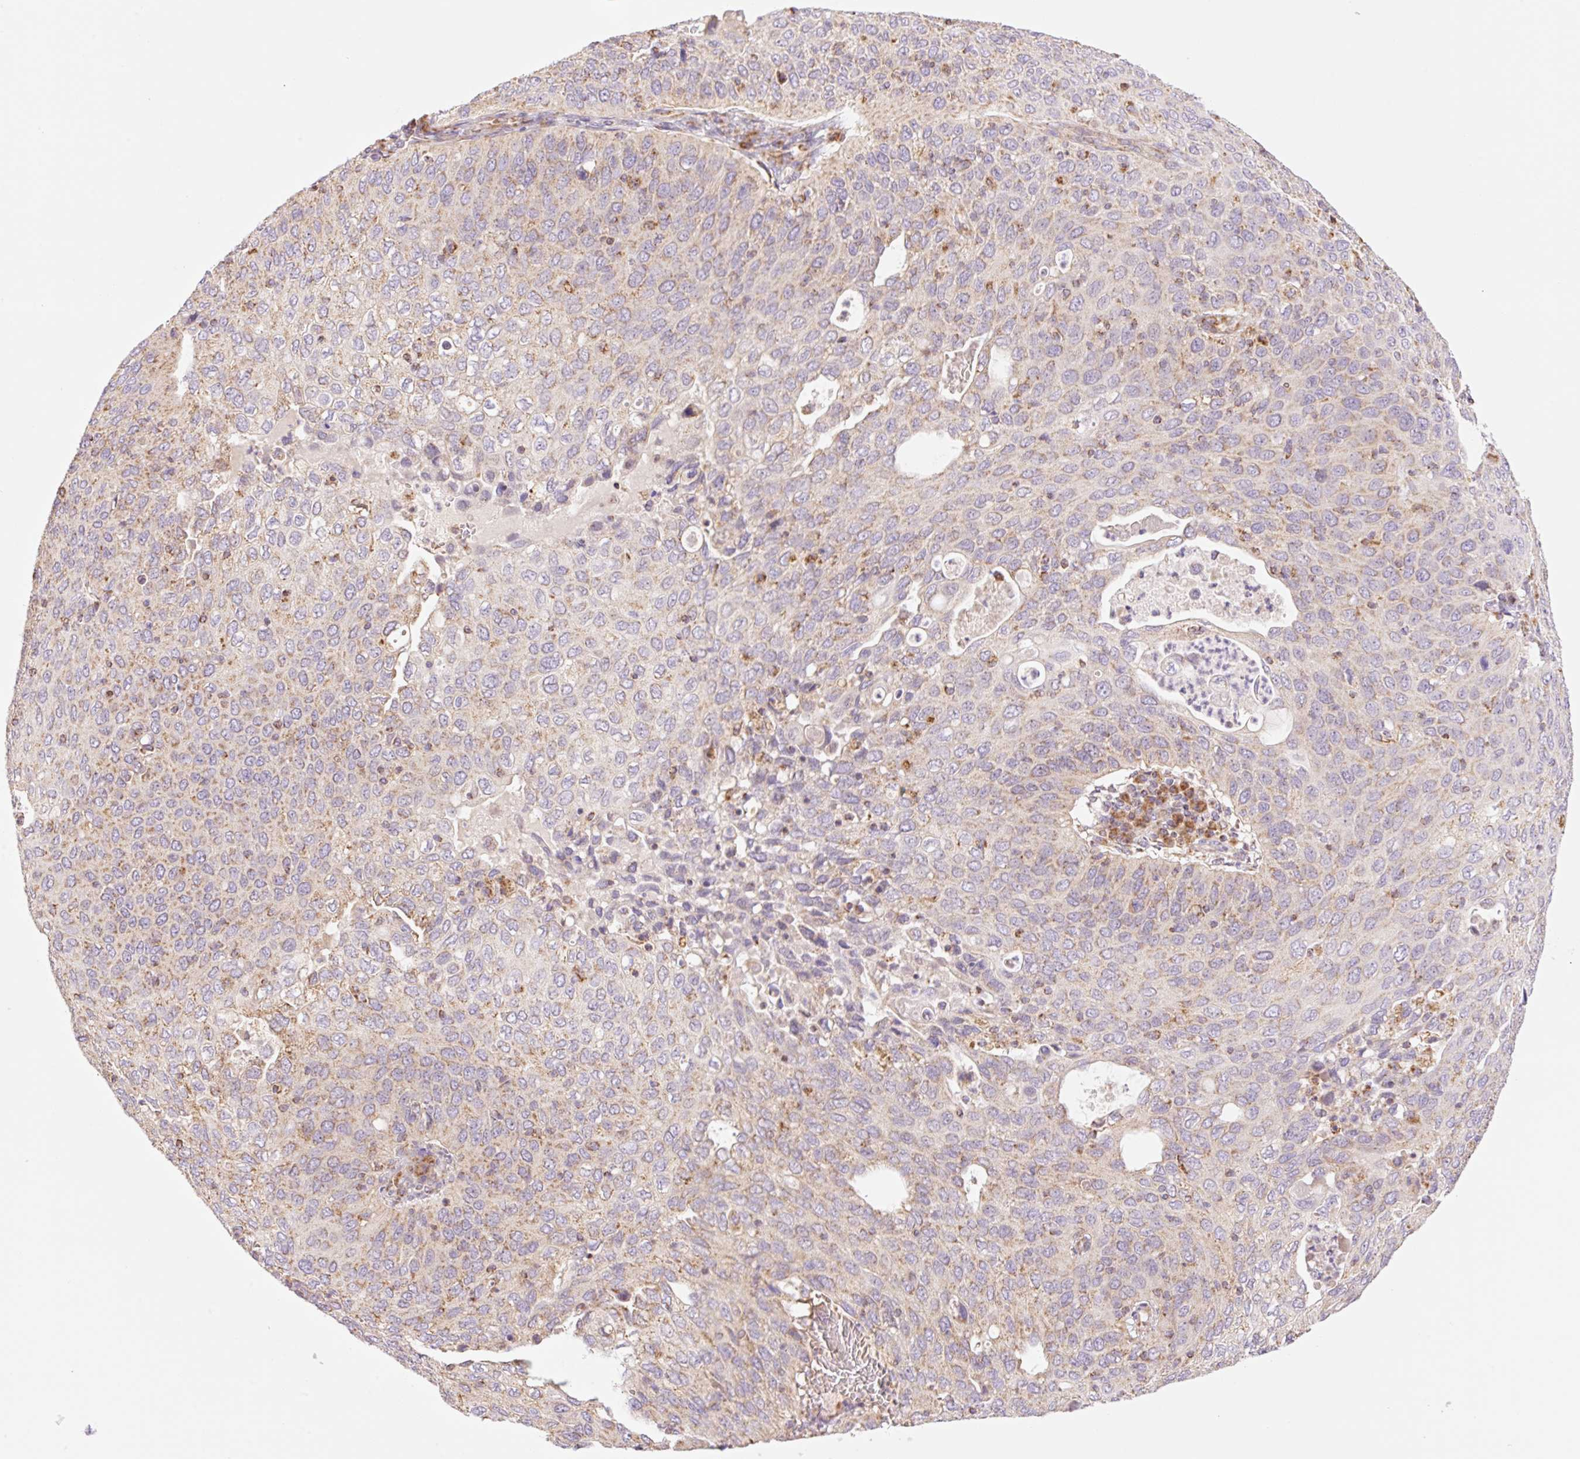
{"staining": {"intensity": "weak", "quantity": "<25%", "location": "cytoplasmic/membranous"}, "tissue": "cervical cancer", "cell_type": "Tumor cells", "image_type": "cancer", "snomed": [{"axis": "morphology", "description": "Squamous cell carcinoma, NOS"}, {"axis": "topography", "description": "Cervix"}], "caption": "Cervical squamous cell carcinoma stained for a protein using immunohistochemistry (IHC) shows no staining tumor cells.", "gene": "GOSR2", "patient": {"sex": "female", "age": 36}}